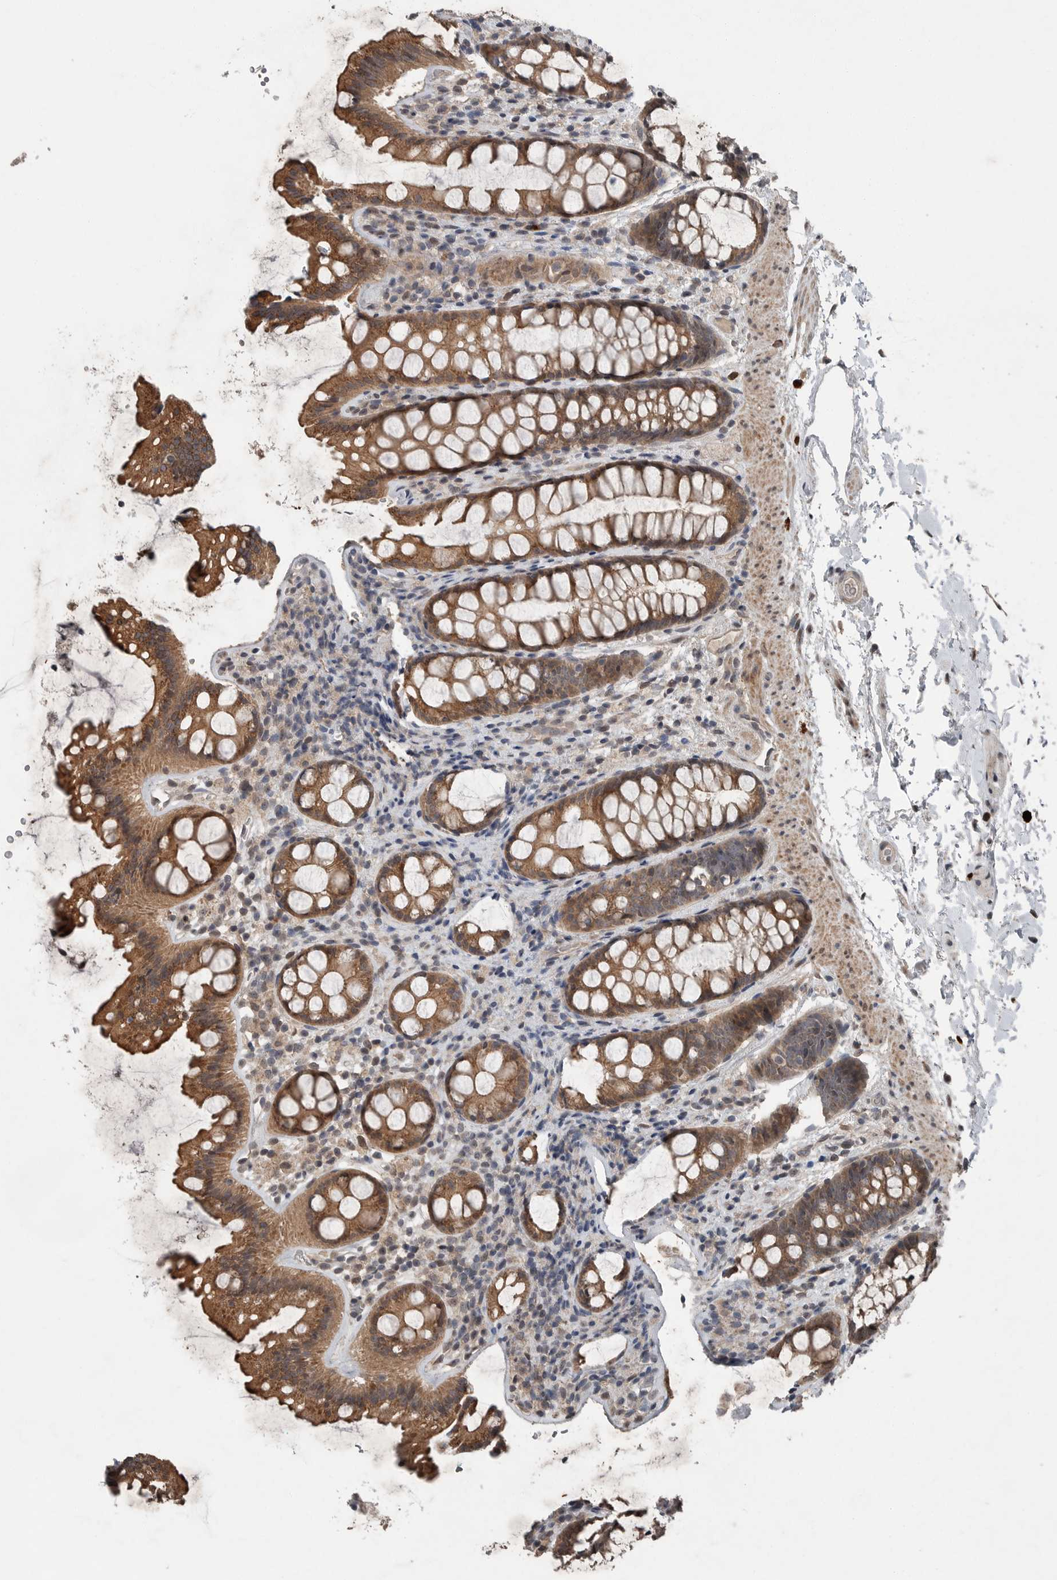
{"staining": {"intensity": "strong", "quantity": ">75%", "location": "cytoplasmic/membranous"}, "tissue": "rectum", "cell_type": "Glandular cells", "image_type": "normal", "snomed": [{"axis": "morphology", "description": "Normal tissue, NOS"}, {"axis": "topography", "description": "Rectum"}], "caption": "Strong cytoplasmic/membranous staining for a protein is seen in approximately >75% of glandular cells of benign rectum using immunohistochemistry (IHC).", "gene": "SCP2", "patient": {"sex": "female", "age": 65}}